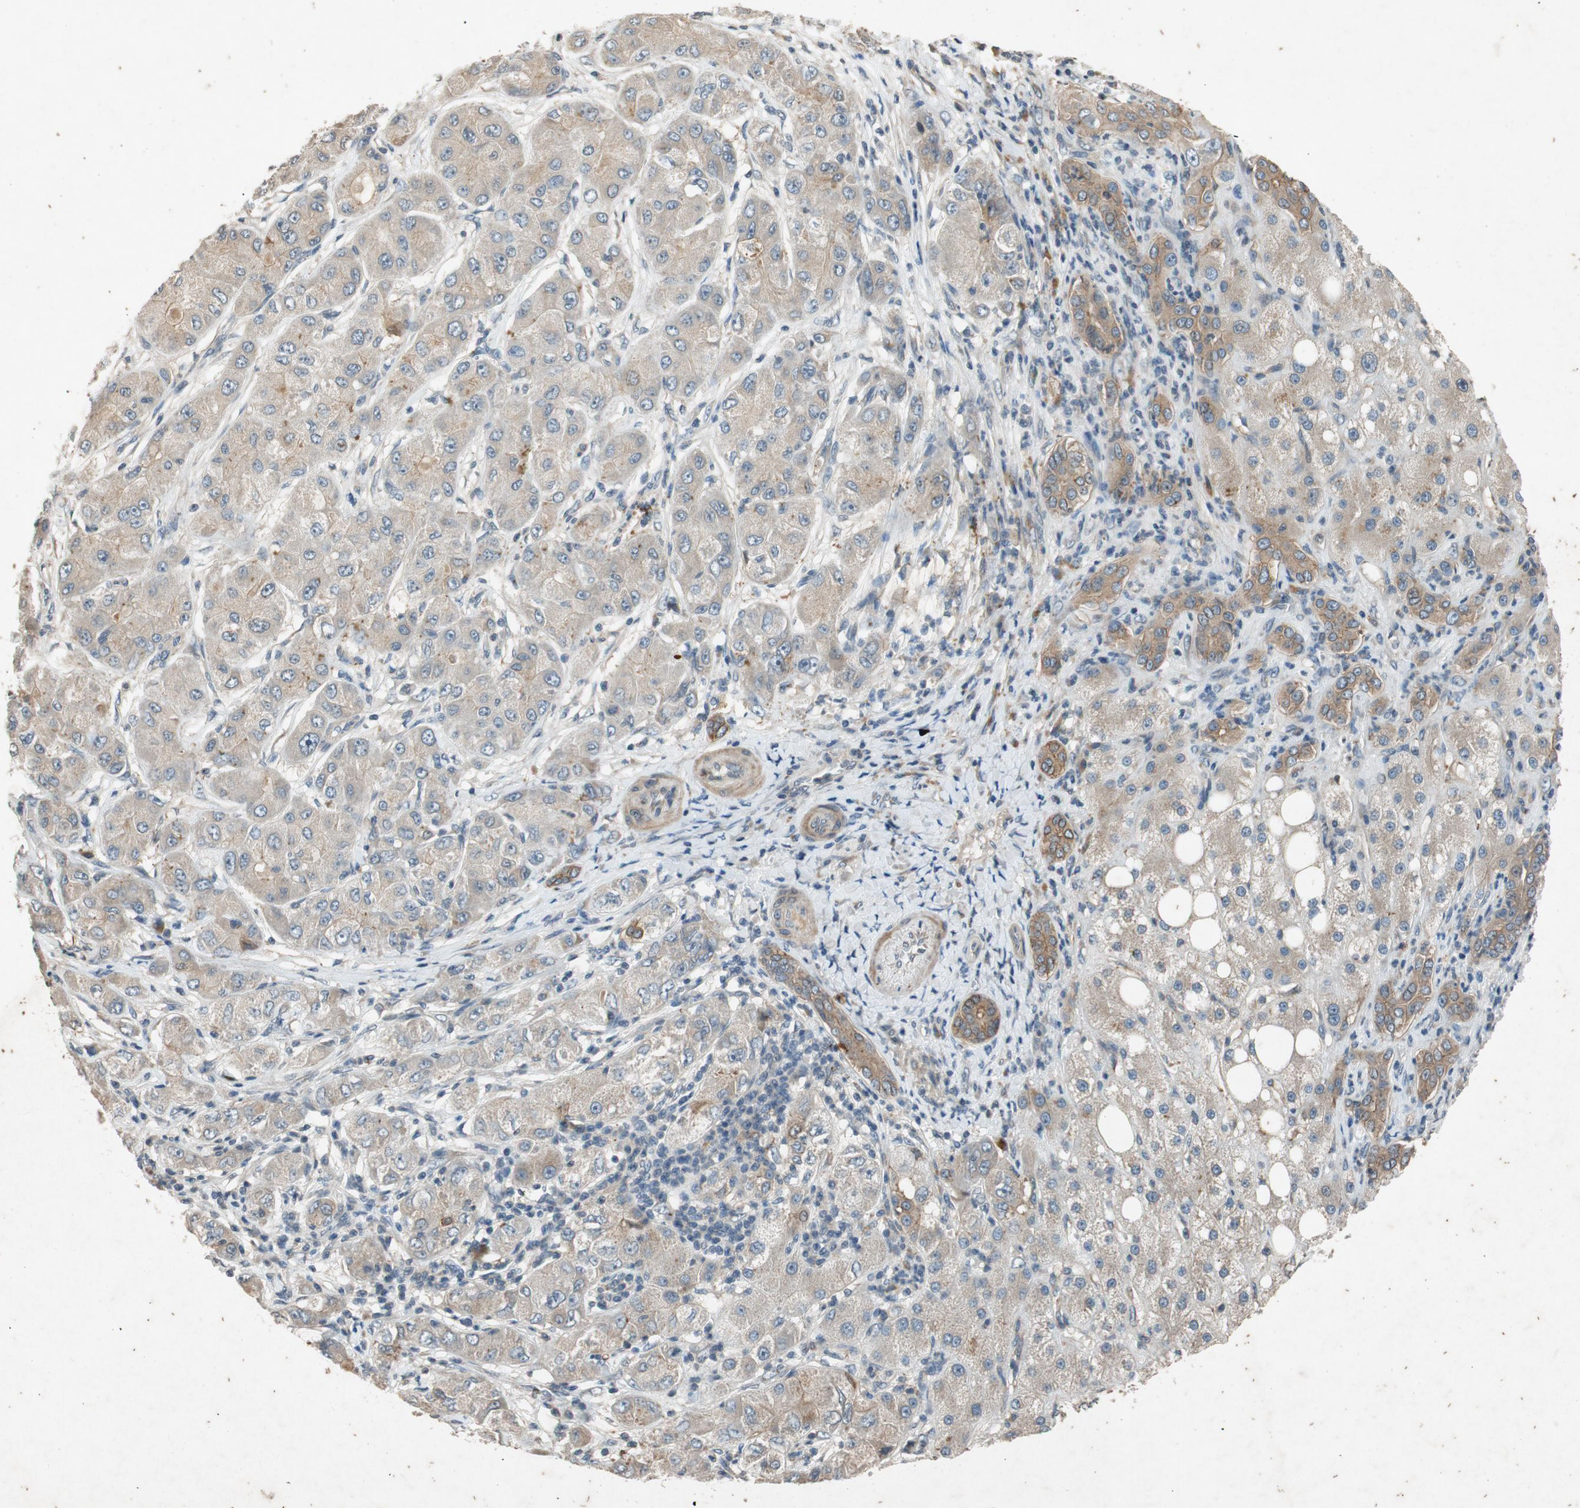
{"staining": {"intensity": "moderate", "quantity": ">75%", "location": "cytoplasmic/membranous"}, "tissue": "liver cancer", "cell_type": "Tumor cells", "image_type": "cancer", "snomed": [{"axis": "morphology", "description": "Carcinoma, Hepatocellular, NOS"}, {"axis": "topography", "description": "Liver"}], "caption": "Protein positivity by immunohistochemistry (IHC) shows moderate cytoplasmic/membranous expression in approximately >75% of tumor cells in liver cancer.", "gene": "ATP2C1", "patient": {"sex": "male", "age": 80}}